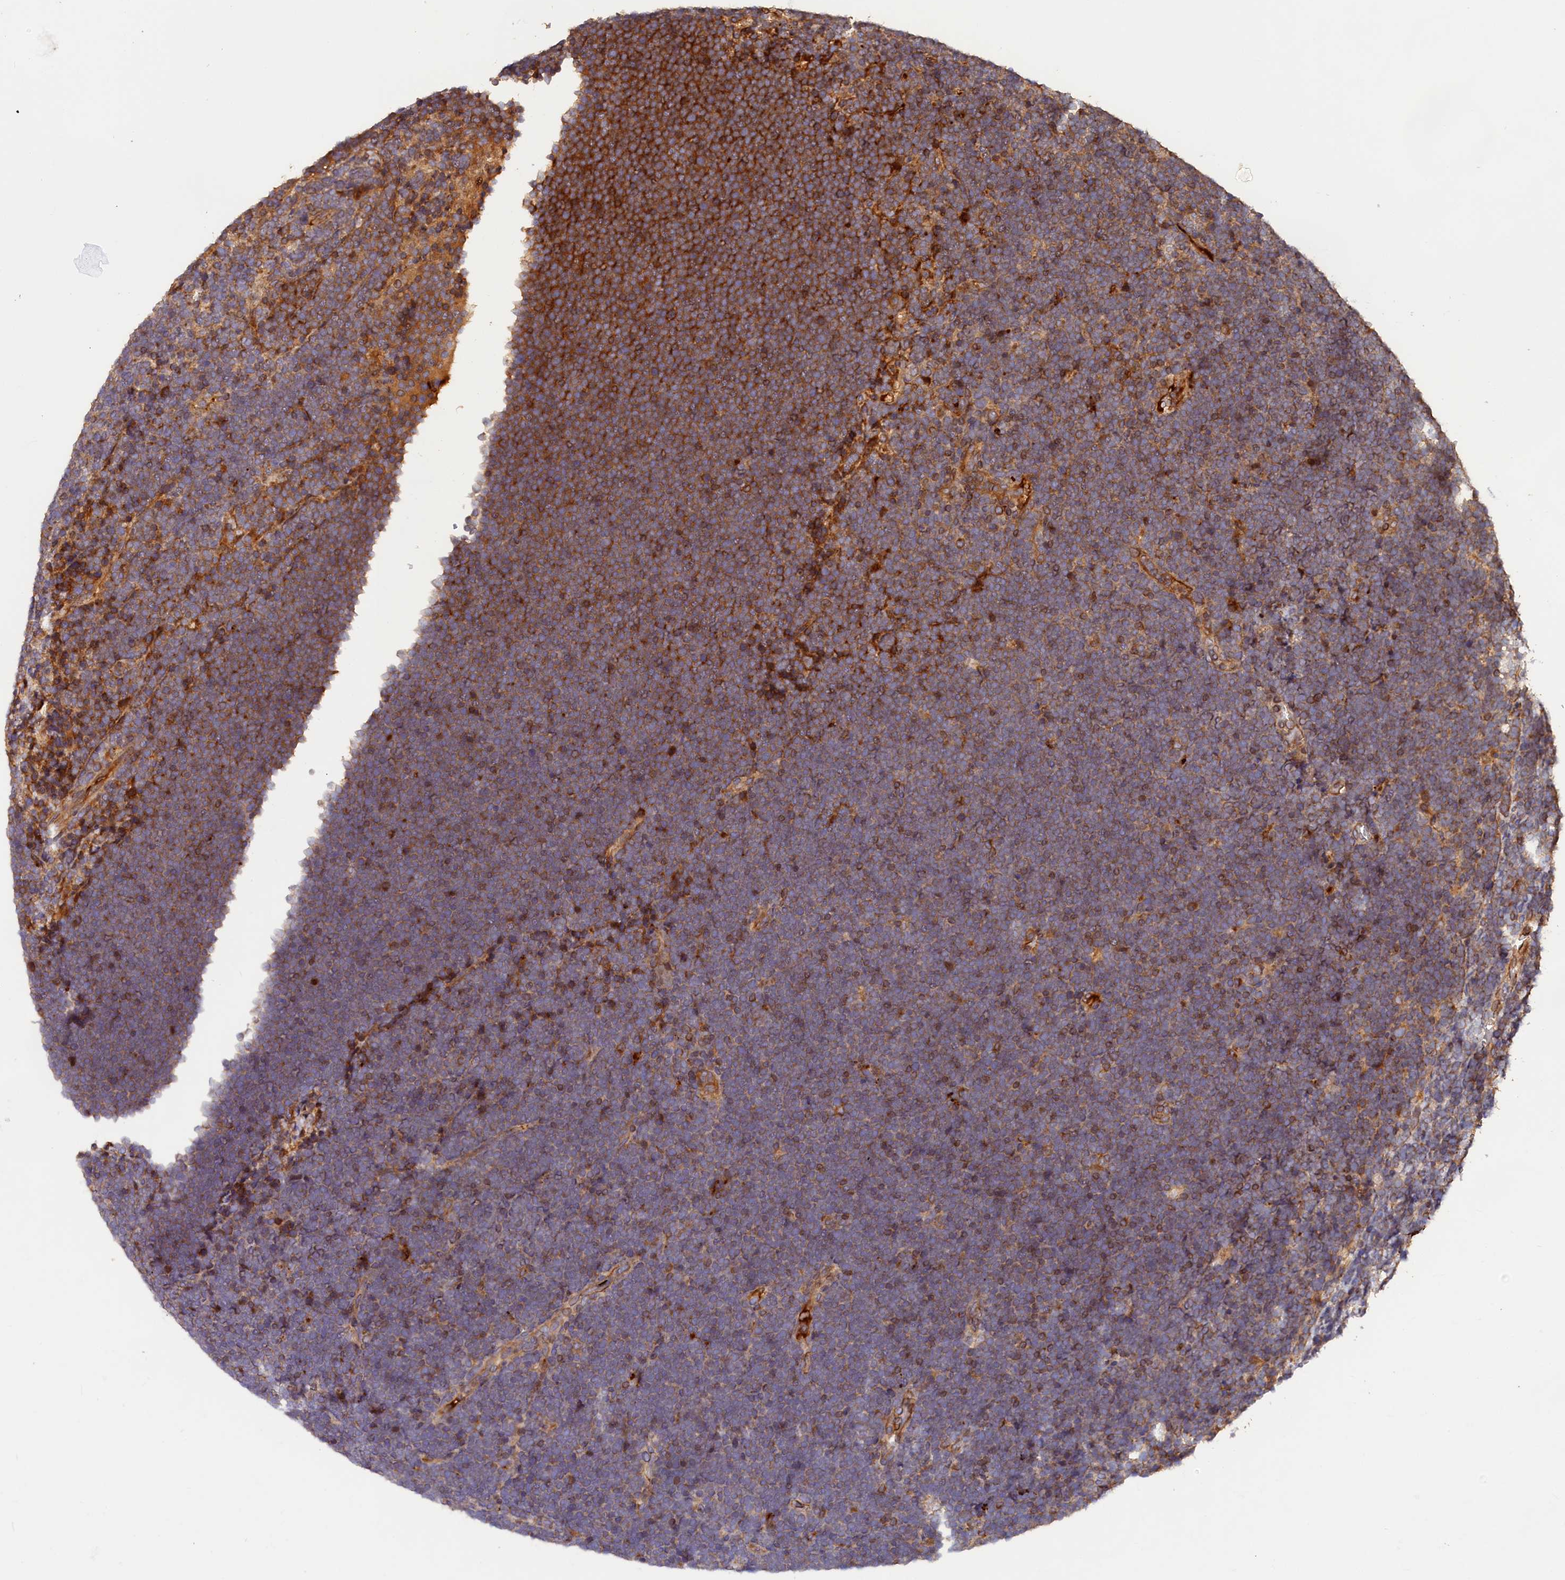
{"staining": {"intensity": "moderate", "quantity": "<25%", "location": "cytoplasmic/membranous"}, "tissue": "lymphoma", "cell_type": "Tumor cells", "image_type": "cancer", "snomed": [{"axis": "morphology", "description": "Malignant lymphoma, non-Hodgkin's type, High grade"}, {"axis": "topography", "description": "Lymph node"}], "caption": "About <25% of tumor cells in human lymphoma reveal moderate cytoplasmic/membranous protein positivity as visualized by brown immunohistochemical staining.", "gene": "HMOX2", "patient": {"sex": "male", "age": 13}}